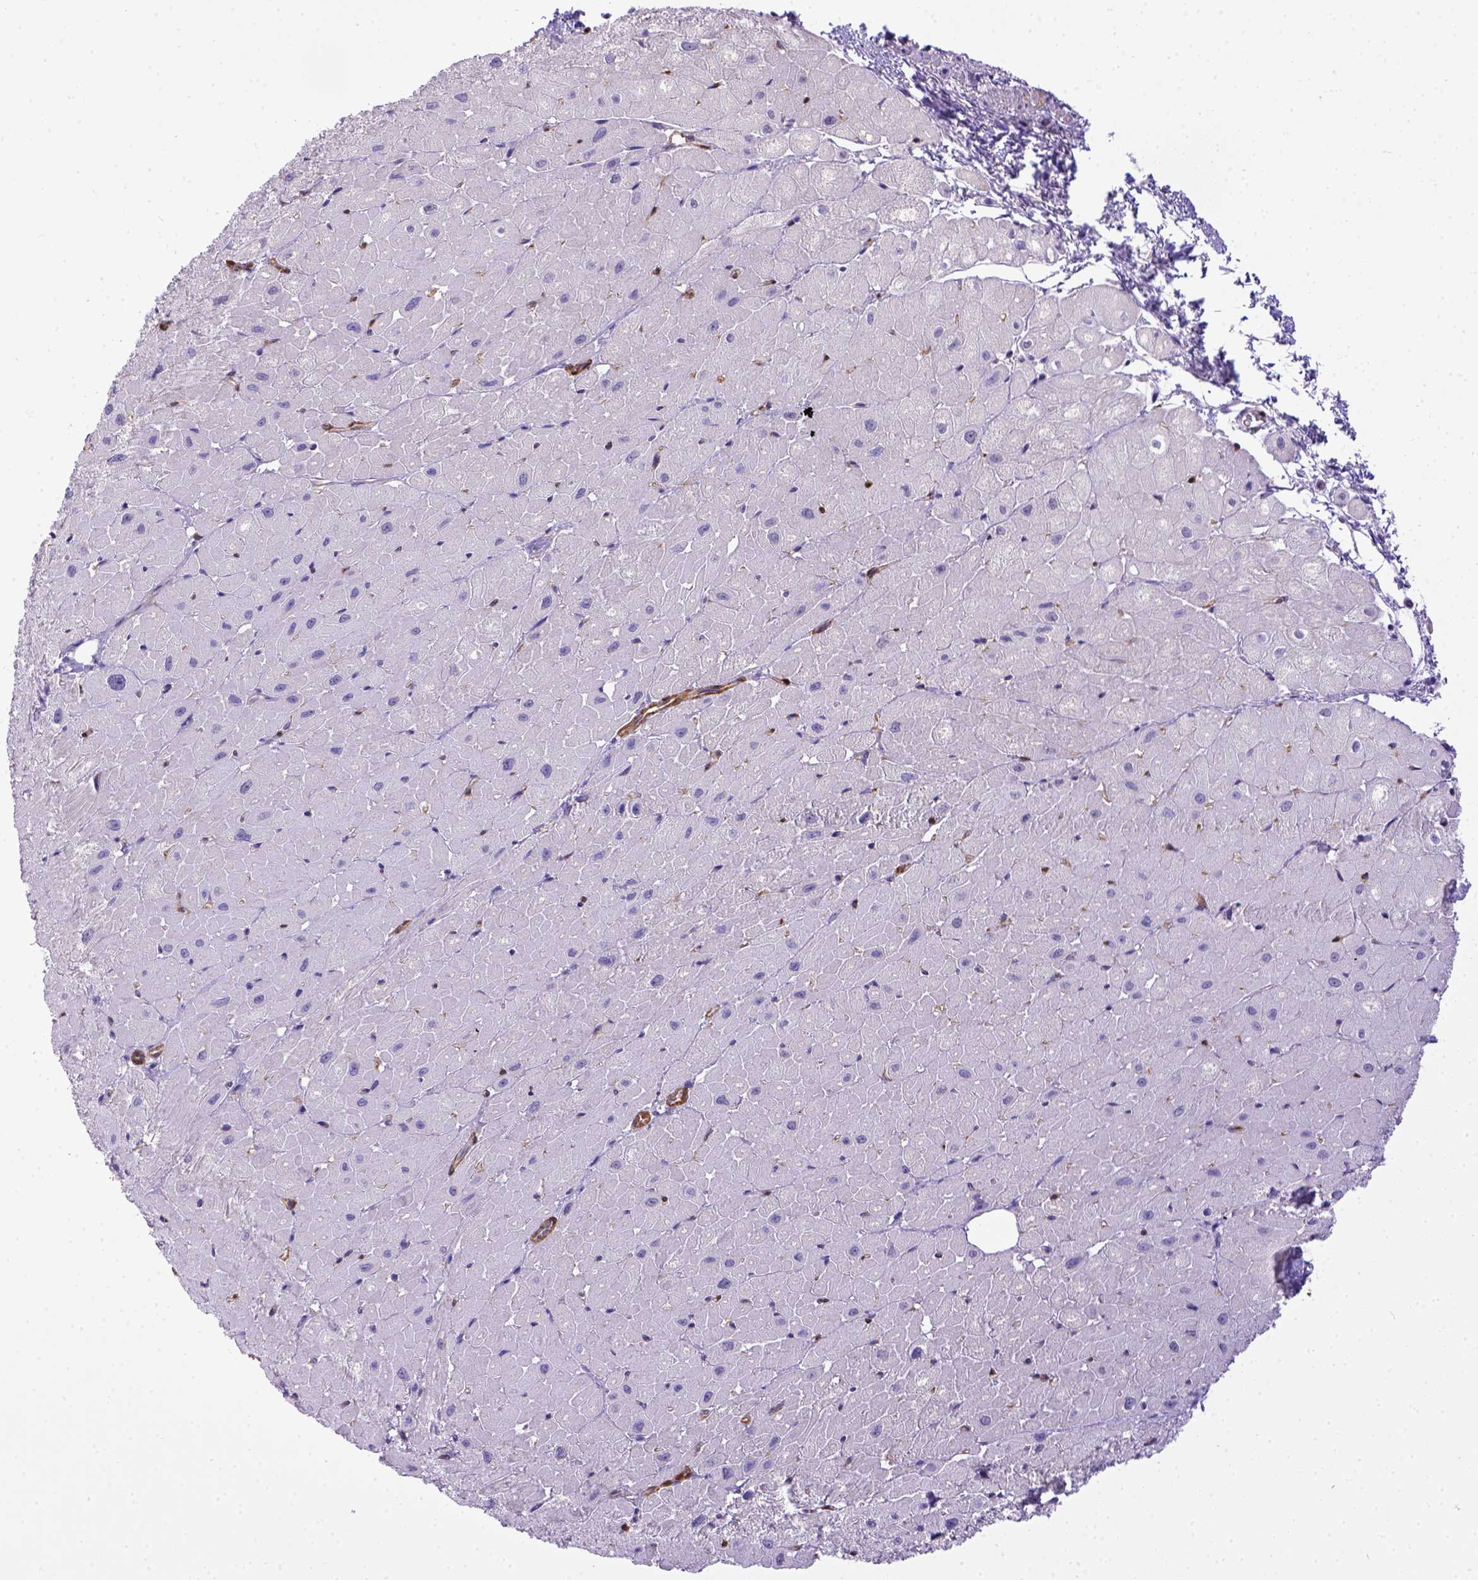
{"staining": {"intensity": "negative", "quantity": "none", "location": "none"}, "tissue": "heart muscle", "cell_type": "Cardiomyocytes", "image_type": "normal", "snomed": [{"axis": "morphology", "description": "Normal tissue, NOS"}, {"axis": "topography", "description": "Heart"}], "caption": "Immunohistochemistry micrograph of normal heart muscle stained for a protein (brown), which reveals no positivity in cardiomyocytes.", "gene": "BTN1A1", "patient": {"sex": "male", "age": 62}}